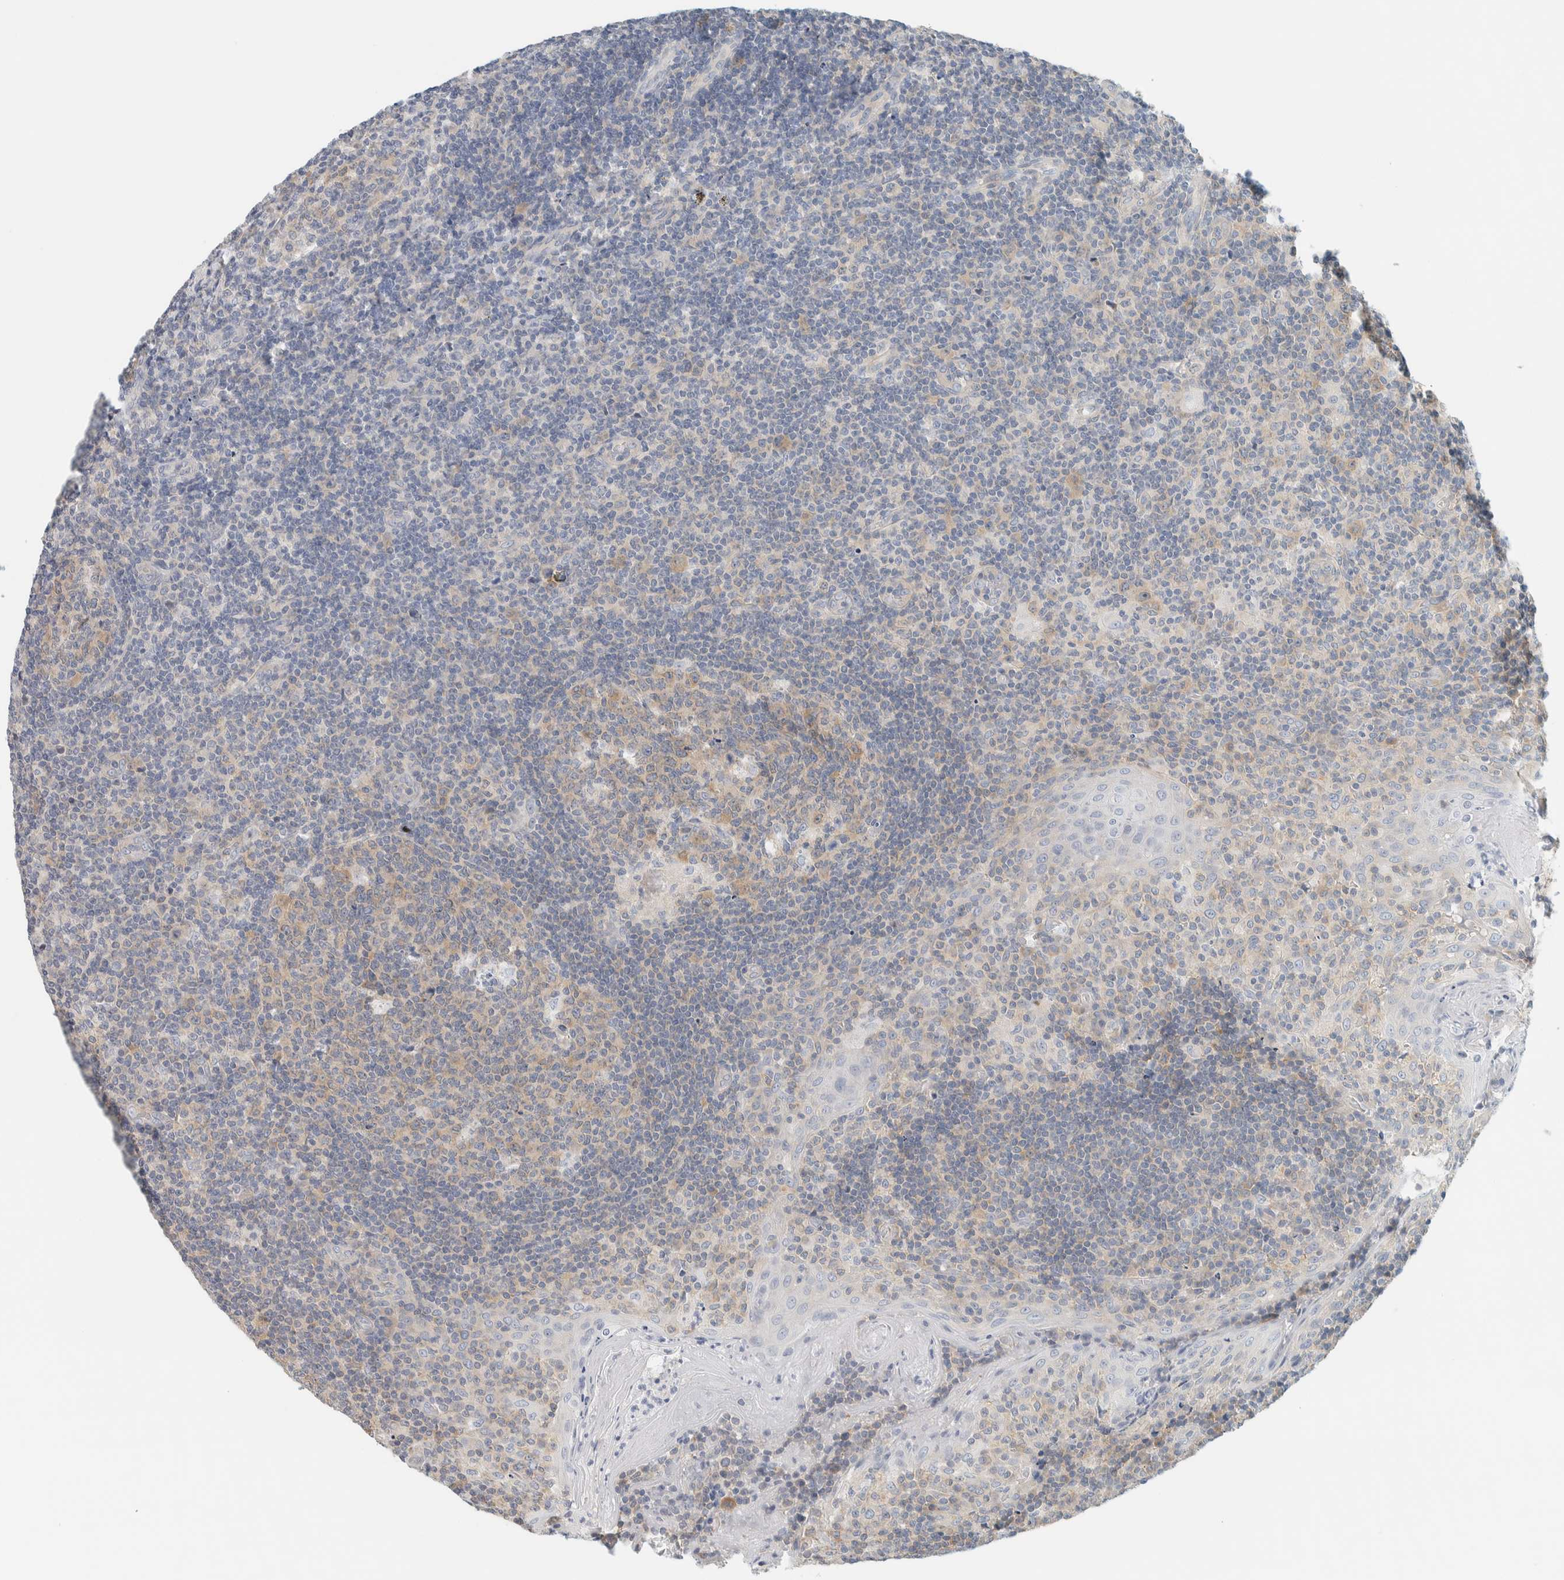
{"staining": {"intensity": "moderate", "quantity": ">75%", "location": "cytoplasmic/membranous"}, "tissue": "tonsil", "cell_type": "Germinal center cells", "image_type": "normal", "snomed": [{"axis": "morphology", "description": "Normal tissue, NOS"}, {"axis": "topography", "description": "Tonsil"}], "caption": "Germinal center cells exhibit moderate cytoplasmic/membranous staining in about >75% of cells in benign tonsil.", "gene": "AARSD1", "patient": {"sex": "female", "age": 19}}